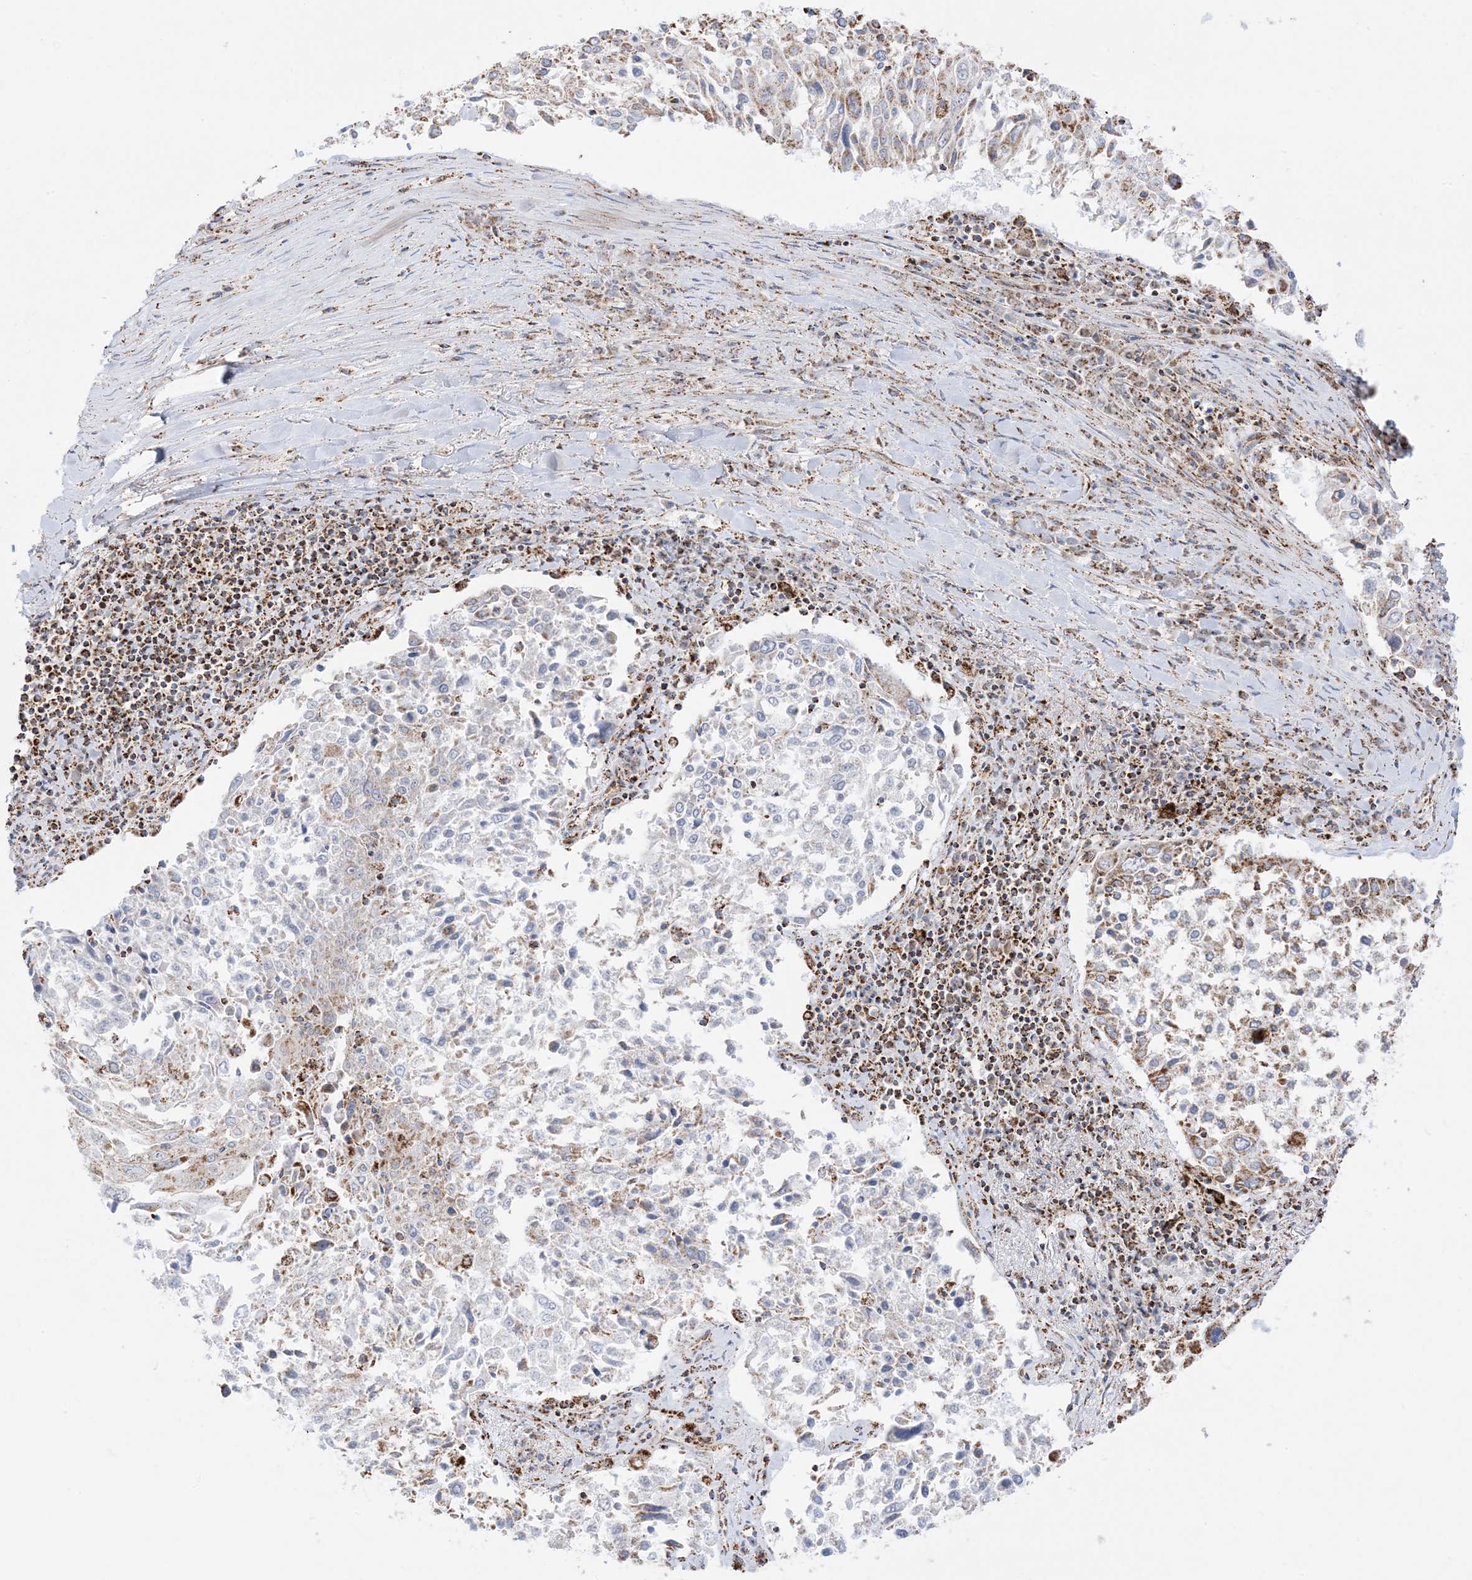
{"staining": {"intensity": "moderate", "quantity": "<25%", "location": "cytoplasmic/membranous"}, "tissue": "lung cancer", "cell_type": "Tumor cells", "image_type": "cancer", "snomed": [{"axis": "morphology", "description": "Squamous cell carcinoma, NOS"}, {"axis": "topography", "description": "Lung"}], "caption": "Immunohistochemical staining of lung cancer (squamous cell carcinoma) shows moderate cytoplasmic/membranous protein expression in about <25% of tumor cells. (brown staining indicates protein expression, while blue staining denotes nuclei).", "gene": "MRPS36", "patient": {"sex": "male", "age": 65}}